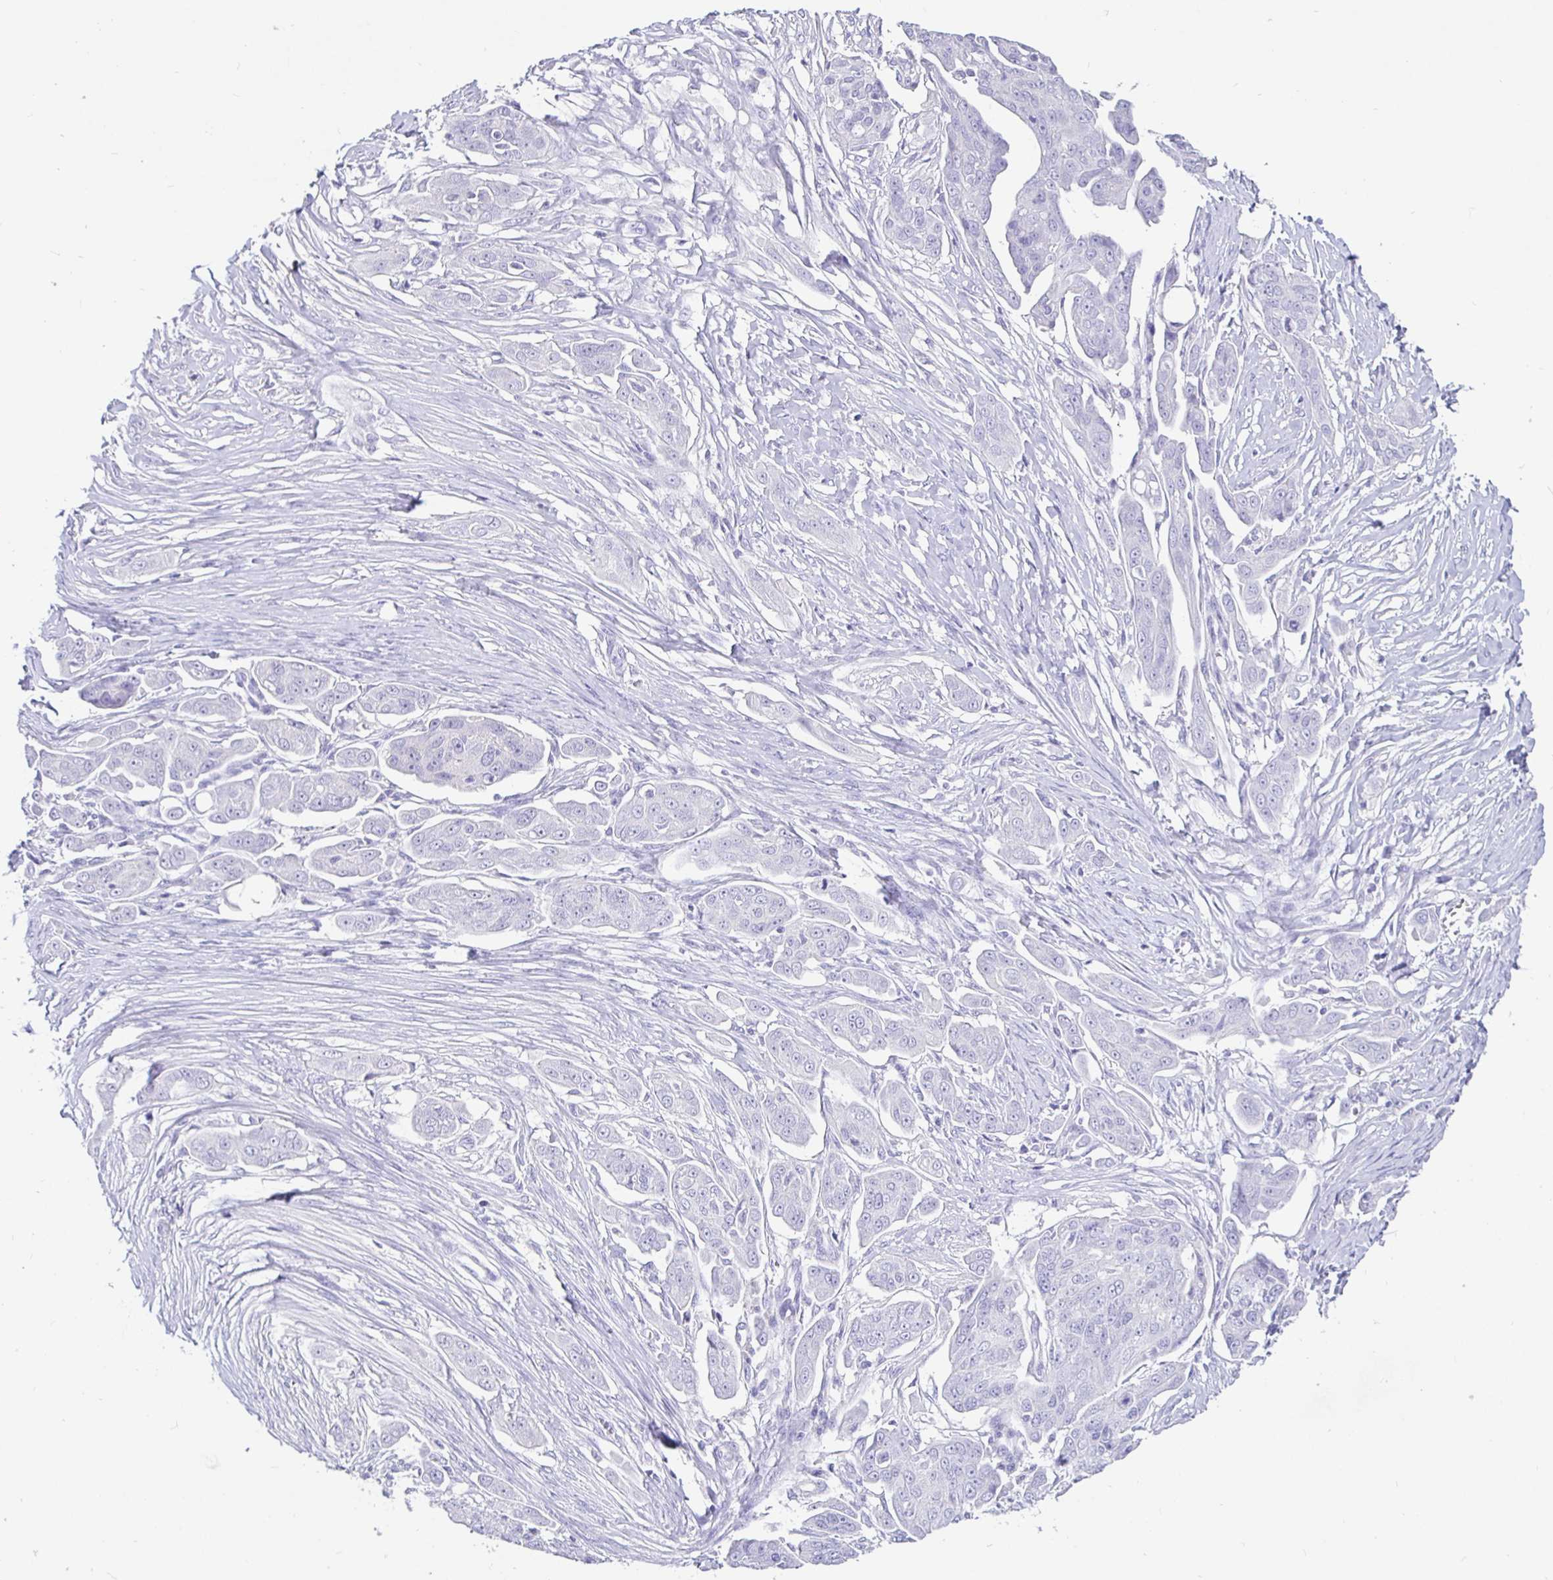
{"staining": {"intensity": "negative", "quantity": "none", "location": "none"}, "tissue": "ovarian cancer", "cell_type": "Tumor cells", "image_type": "cancer", "snomed": [{"axis": "morphology", "description": "Carcinoma, endometroid"}, {"axis": "topography", "description": "Ovary"}], "caption": "Tumor cells show no significant protein staining in ovarian cancer (endometroid carcinoma).", "gene": "TPTE", "patient": {"sex": "female", "age": 70}}